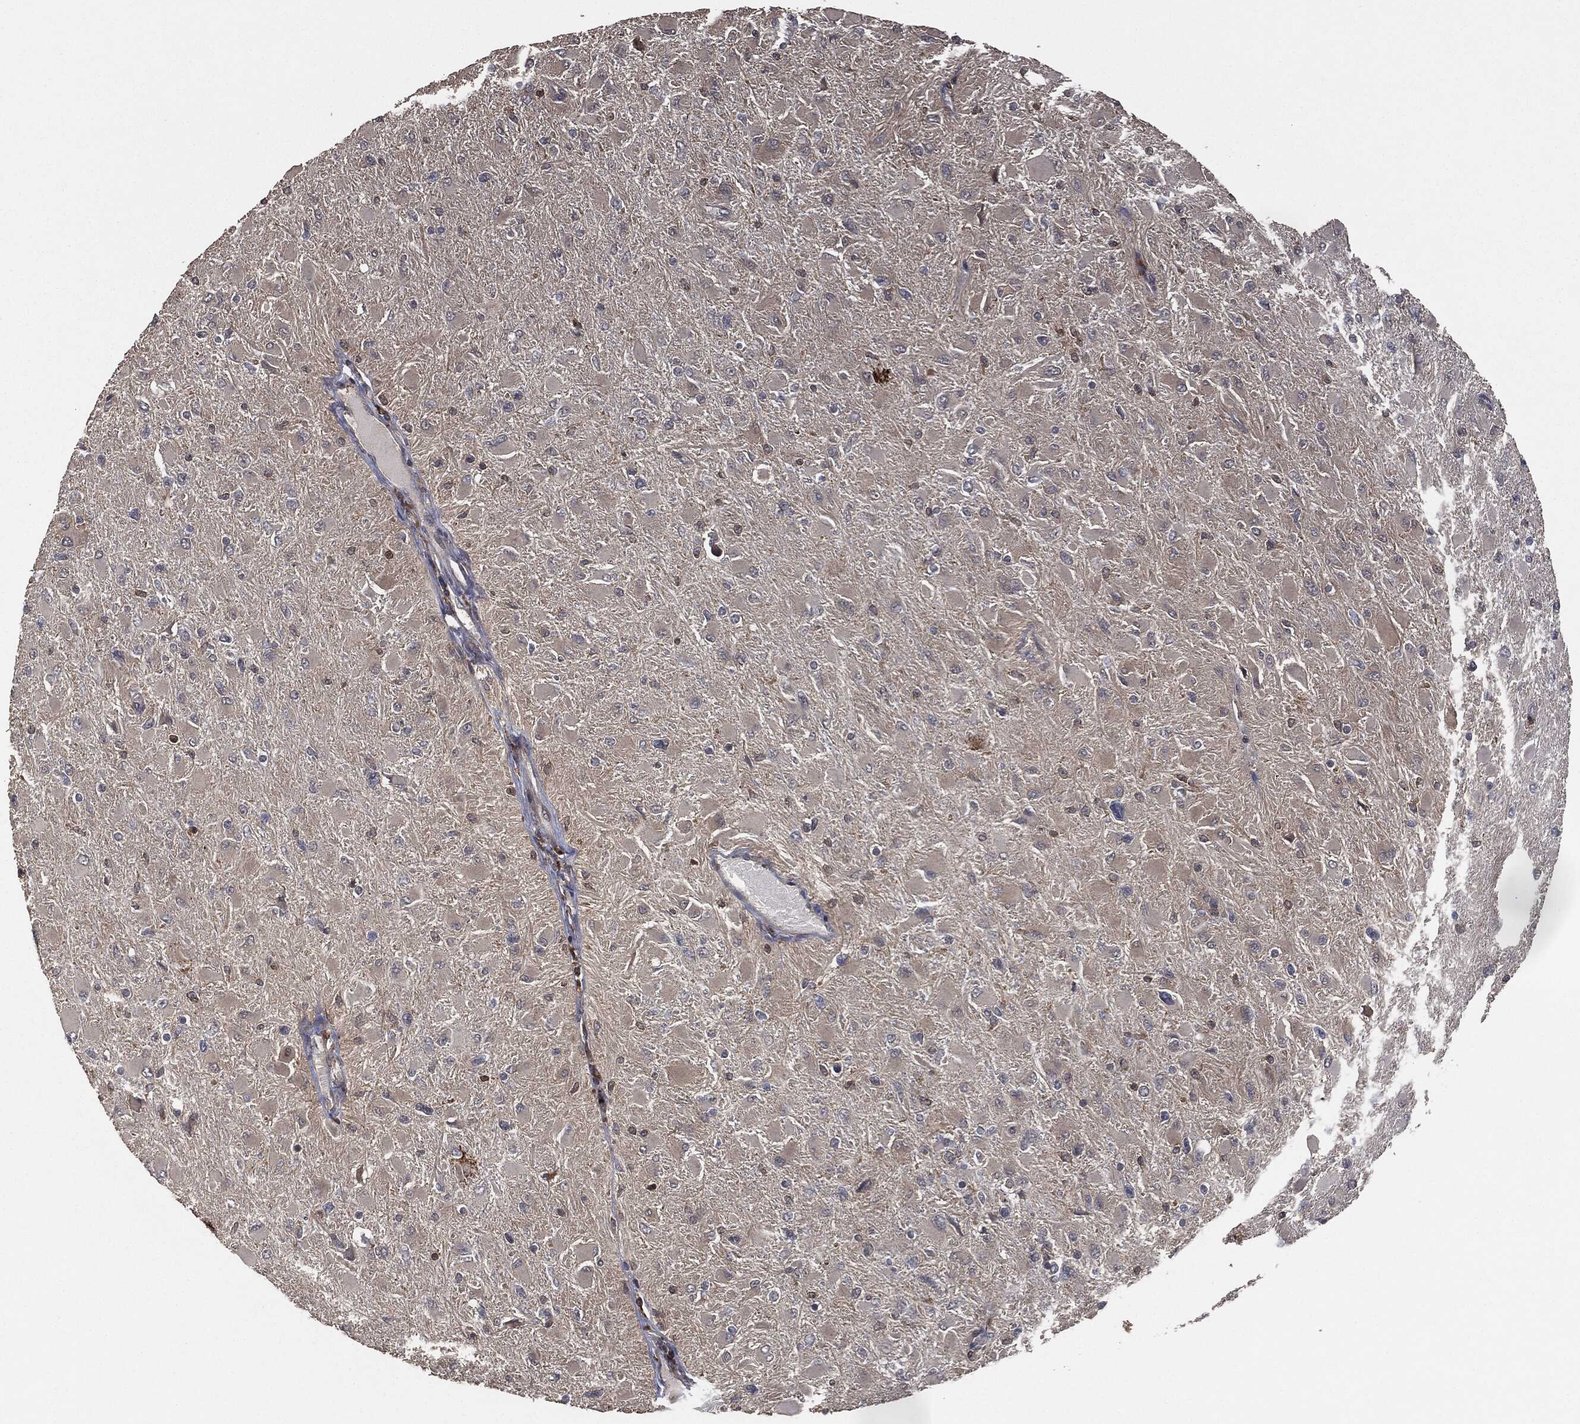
{"staining": {"intensity": "negative", "quantity": "none", "location": "none"}, "tissue": "glioma", "cell_type": "Tumor cells", "image_type": "cancer", "snomed": [{"axis": "morphology", "description": "Glioma, malignant, High grade"}, {"axis": "topography", "description": "Cerebral cortex"}], "caption": "Immunohistochemistry photomicrograph of human malignant high-grade glioma stained for a protein (brown), which reveals no staining in tumor cells.", "gene": "ERBIN", "patient": {"sex": "female", "age": 36}}